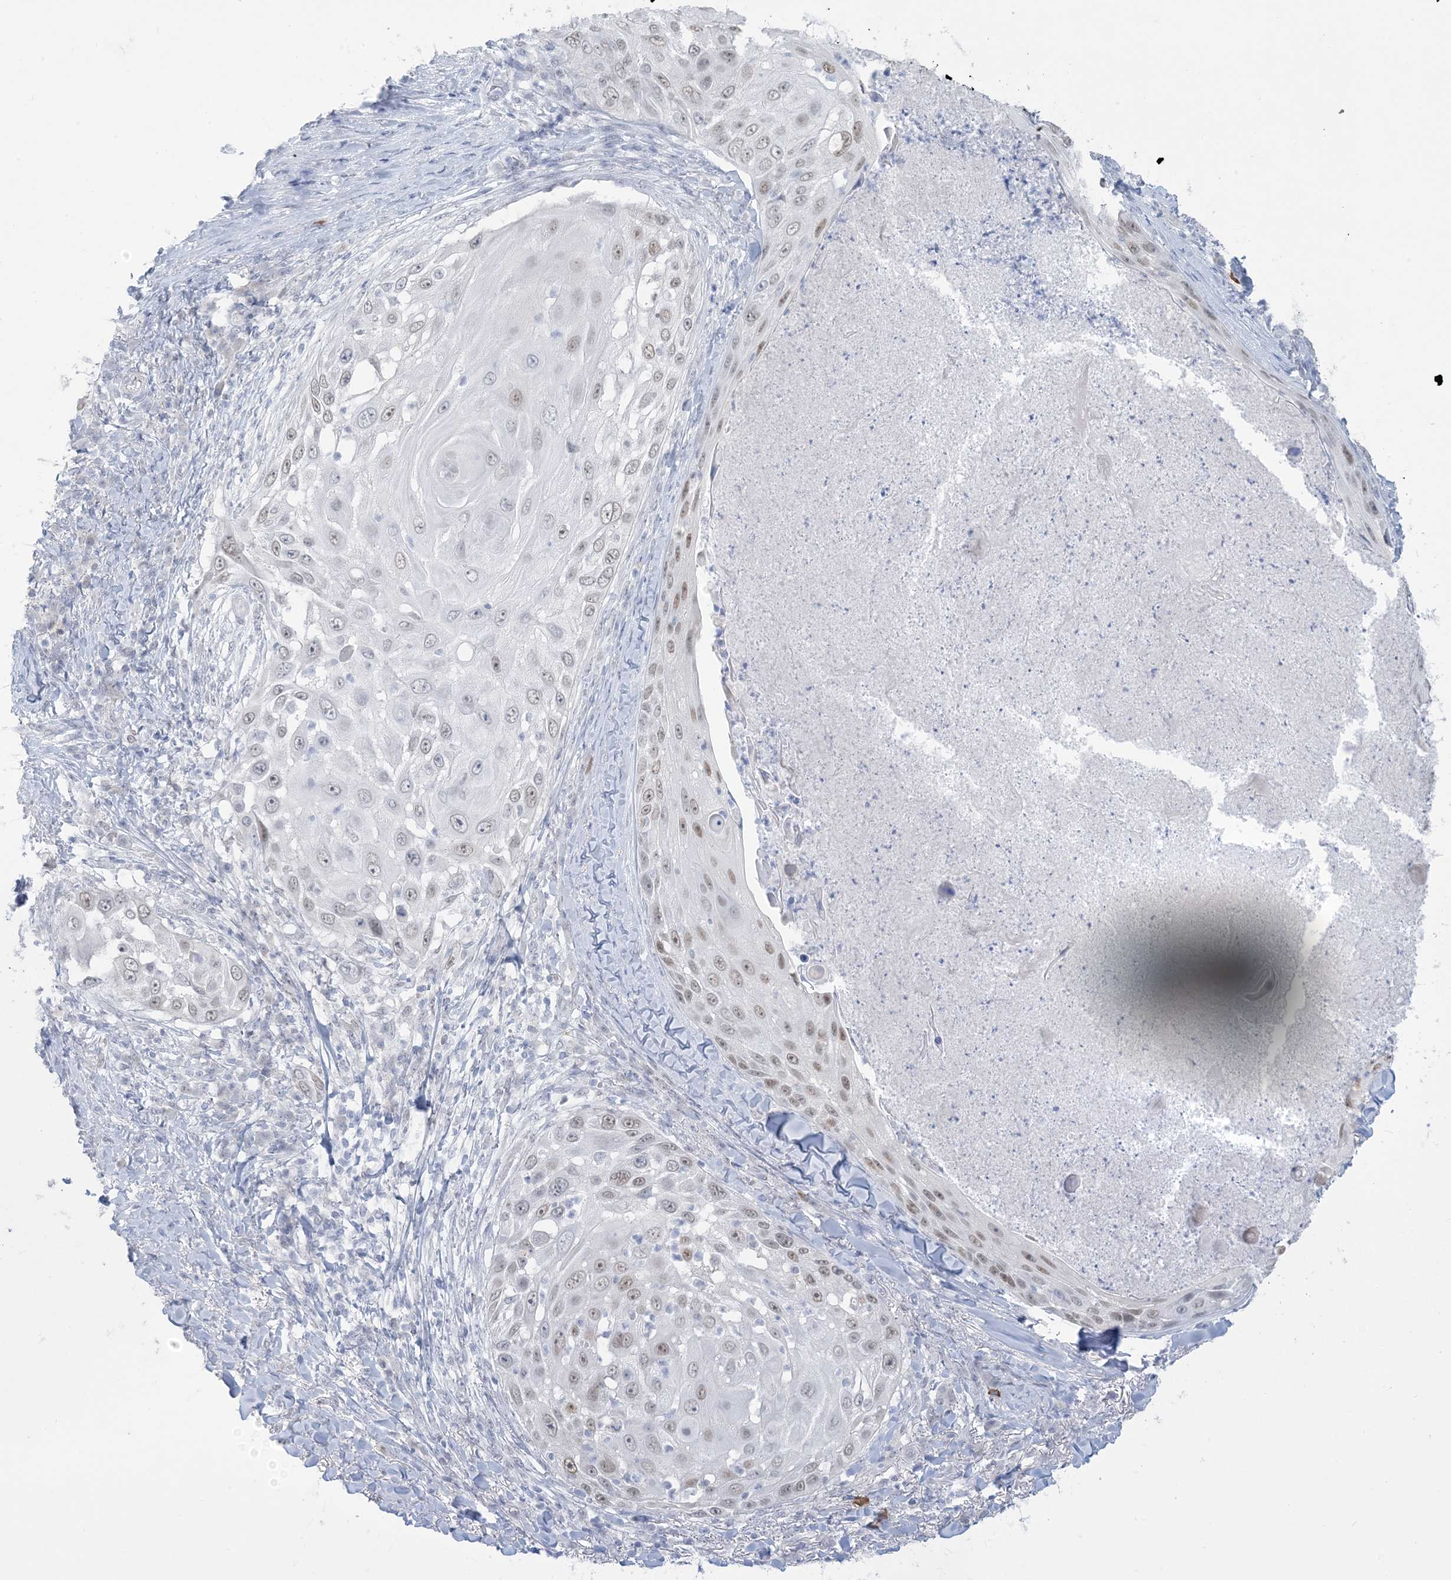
{"staining": {"intensity": "weak", "quantity": "25%-75%", "location": "nuclear"}, "tissue": "skin cancer", "cell_type": "Tumor cells", "image_type": "cancer", "snomed": [{"axis": "morphology", "description": "Squamous cell carcinoma, NOS"}, {"axis": "topography", "description": "Skin"}], "caption": "Immunohistochemical staining of human skin cancer (squamous cell carcinoma) reveals low levels of weak nuclear protein staining in approximately 25%-75% of tumor cells. (IHC, brightfield microscopy, high magnification).", "gene": "HOMEZ", "patient": {"sex": "female", "age": 44}}